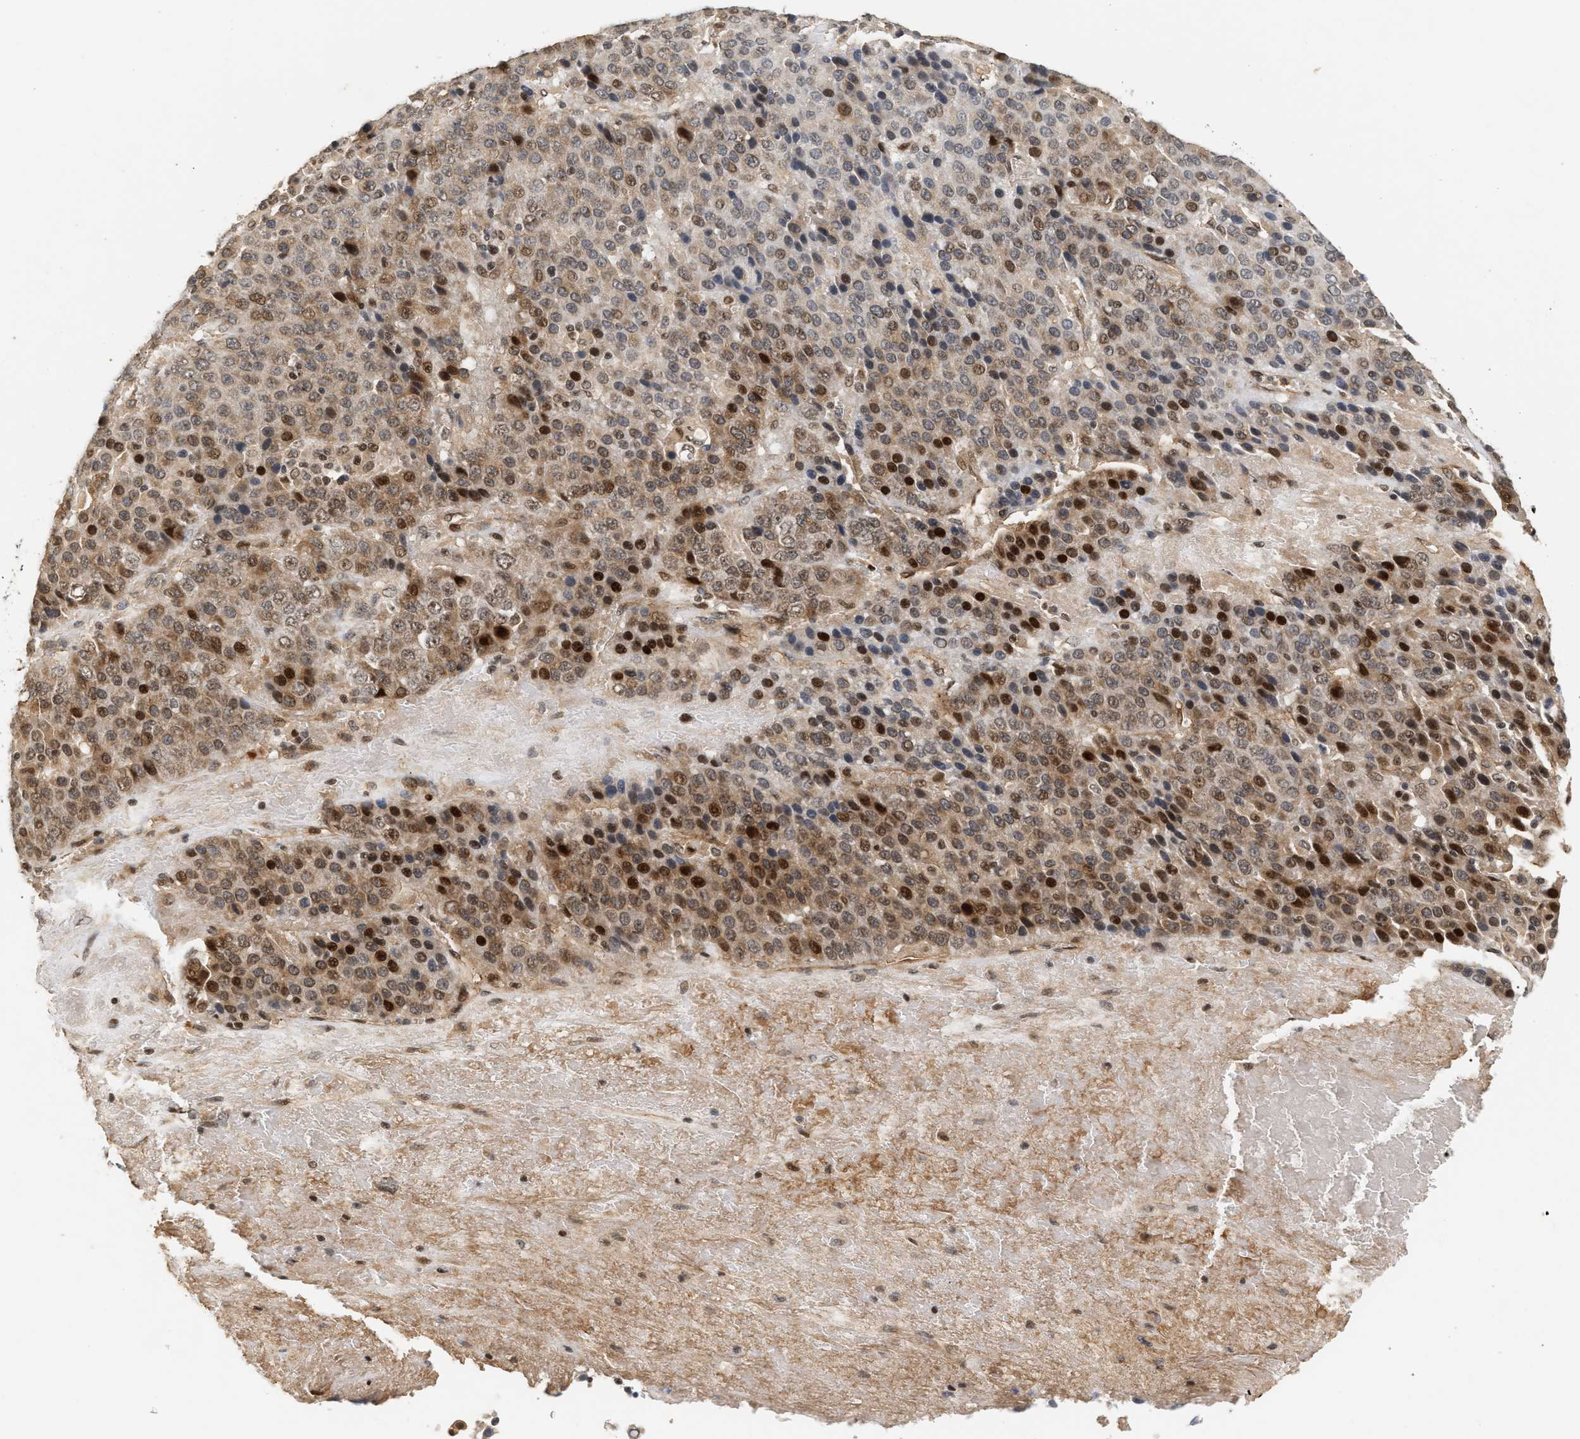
{"staining": {"intensity": "strong", "quantity": ">75%", "location": "cytoplasmic/membranous,nuclear"}, "tissue": "liver cancer", "cell_type": "Tumor cells", "image_type": "cancer", "snomed": [{"axis": "morphology", "description": "Carcinoma, Hepatocellular, NOS"}, {"axis": "topography", "description": "Liver"}], "caption": "Protein staining of liver cancer (hepatocellular carcinoma) tissue reveals strong cytoplasmic/membranous and nuclear positivity in about >75% of tumor cells. (brown staining indicates protein expression, while blue staining denotes nuclei).", "gene": "PLXND1", "patient": {"sex": "female", "age": 53}}